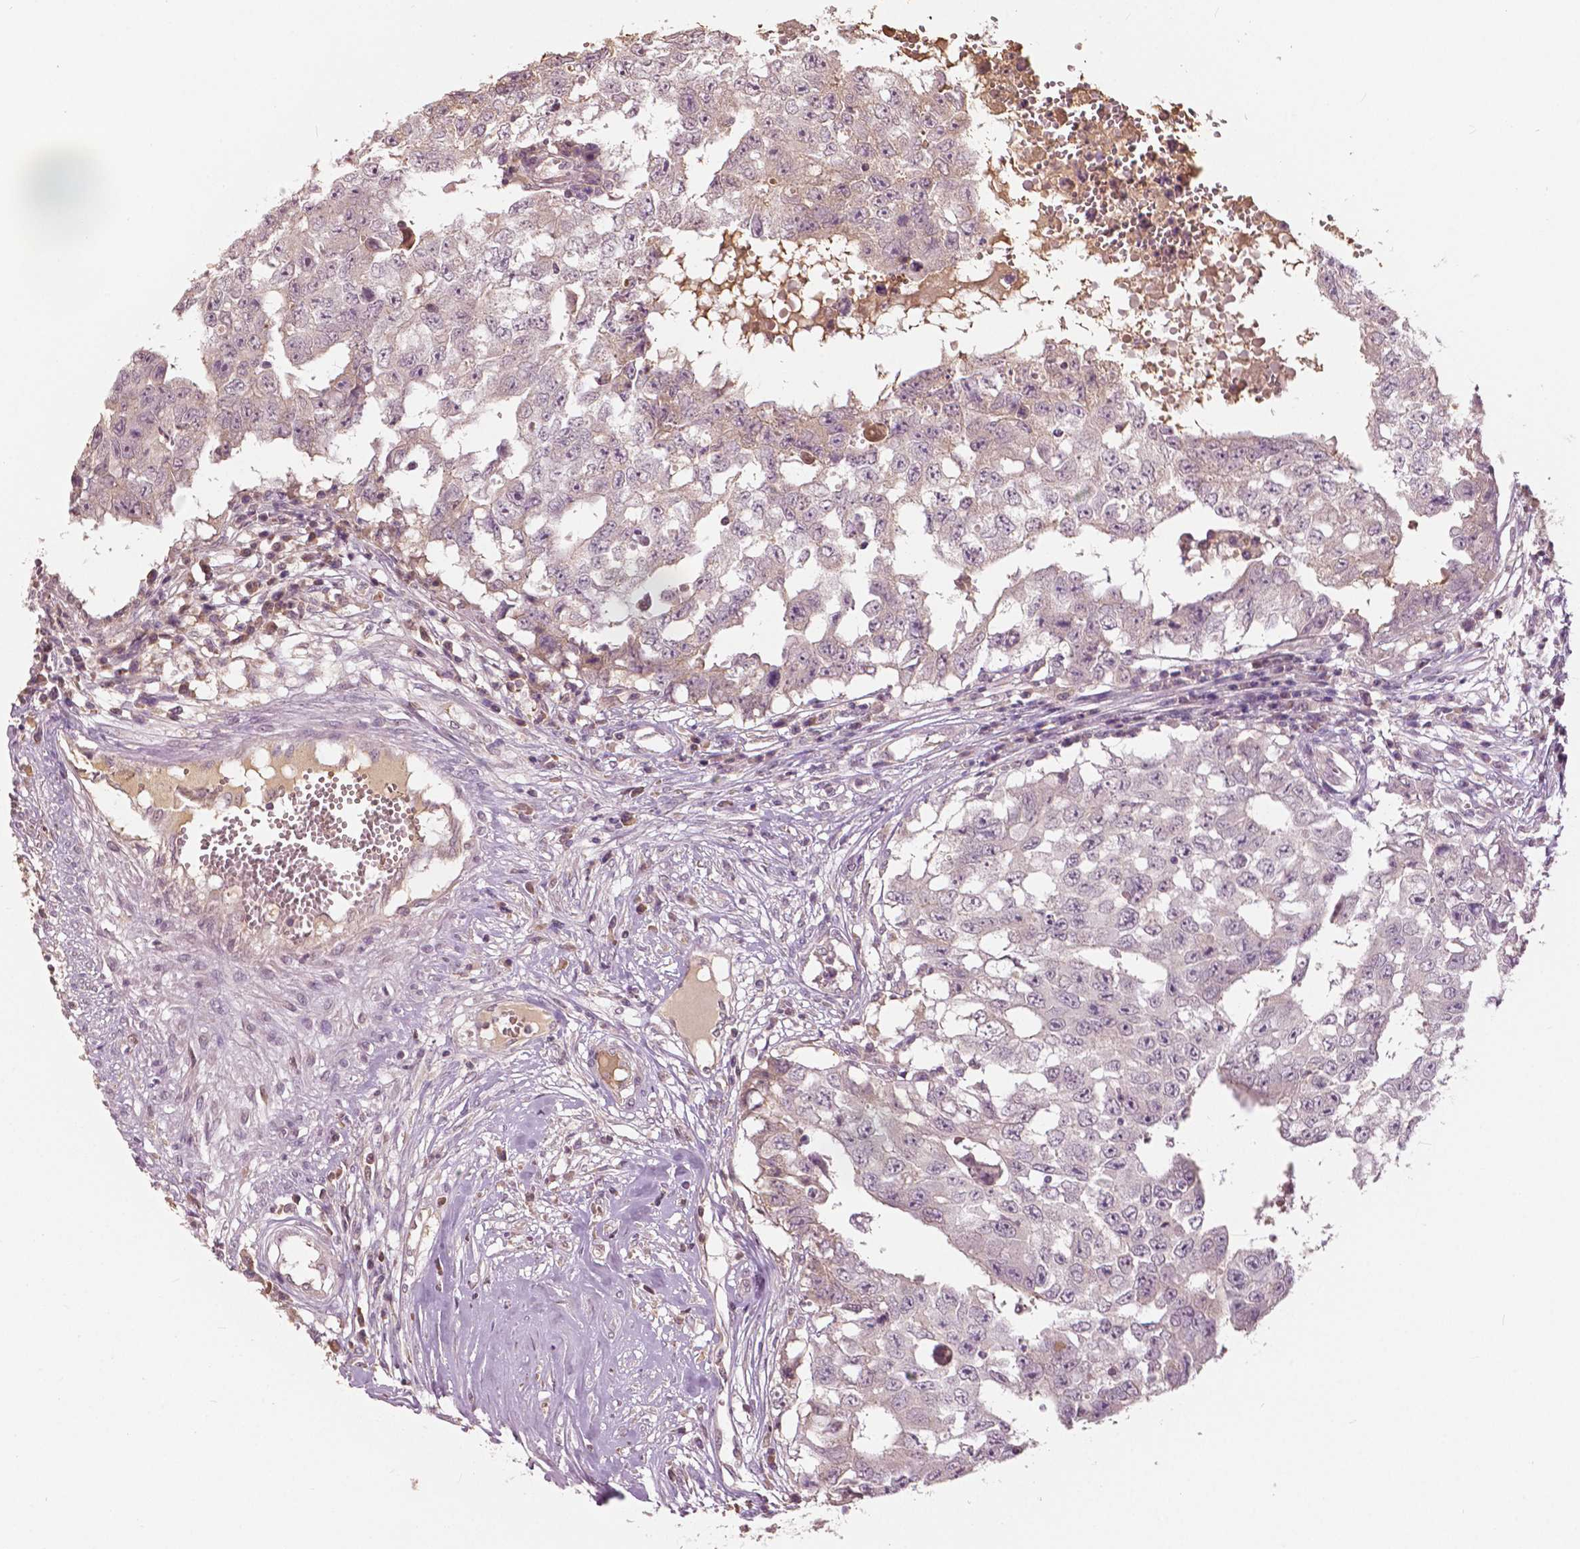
{"staining": {"intensity": "weak", "quantity": "<25%", "location": "nuclear"}, "tissue": "testis cancer", "cell_type": "Tumor cells", "image_type": "cancer", "snomed": [{"axis": "morphology", "description": "Carcinoma, Embryonal, NOS"}, {"axis": "topography", "description": "Testis"}], "caption": "Immunohistochemical staining of testis cancer (embryonal carcinoma) shows no significant staining in tumor cells.", "gene": "ANGPTL4", "patient": {"sex": "male", "age": 36}}